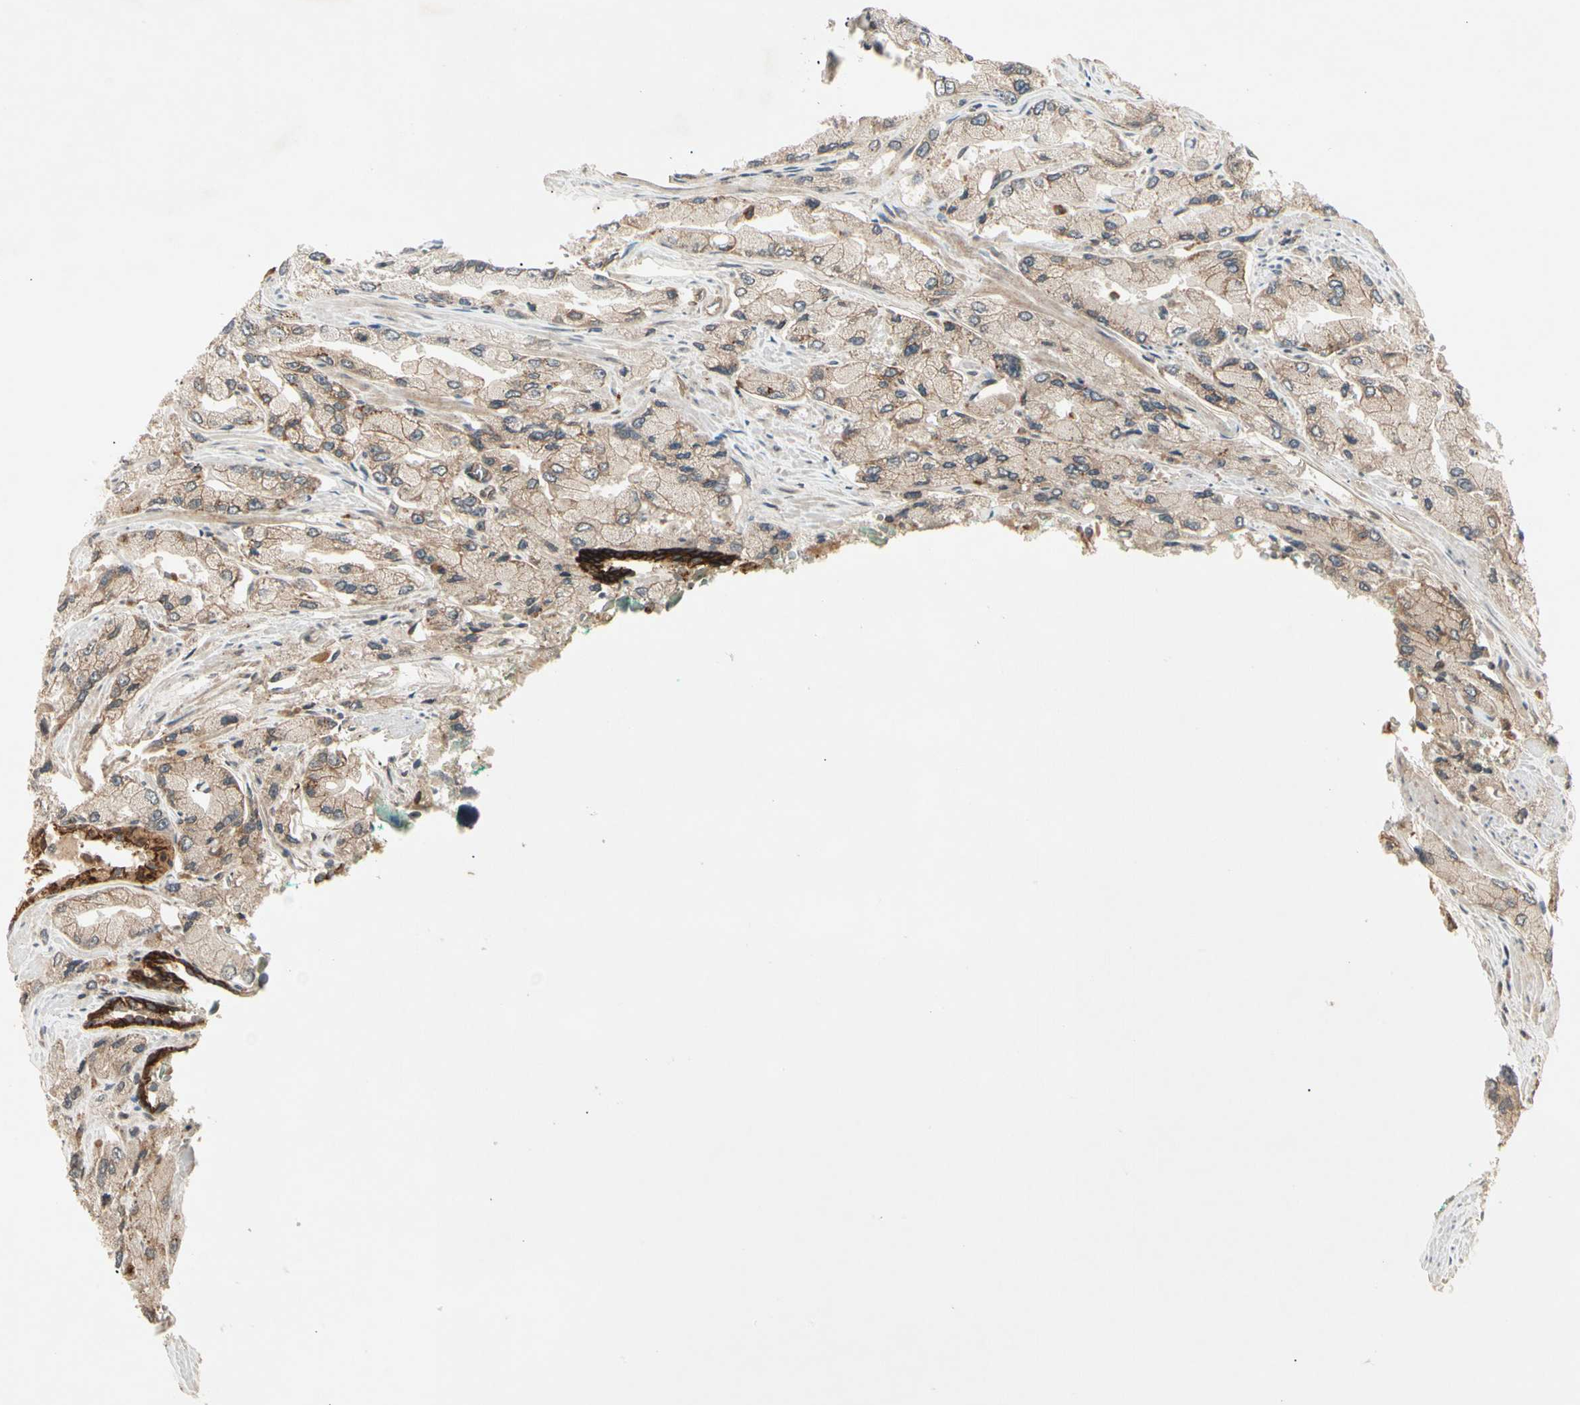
{"staining": {"intensity": "negative", "quantity": "none", "location": "none"}, "tissue": "prostate cancer", "cell_type": "Tumor cells", "image_type": "cancer", "snomed": [{"axis": "morphology", "description": "Adenocarcinoma, High grade"}, {"axis": "topography", "description": "Prostate"}], "caption": "The micrograph reveals no significant staining in tumor cells of prostate cancer.", "gene": "FLOT1", "patient": {"sex": "male", "age": 58}}